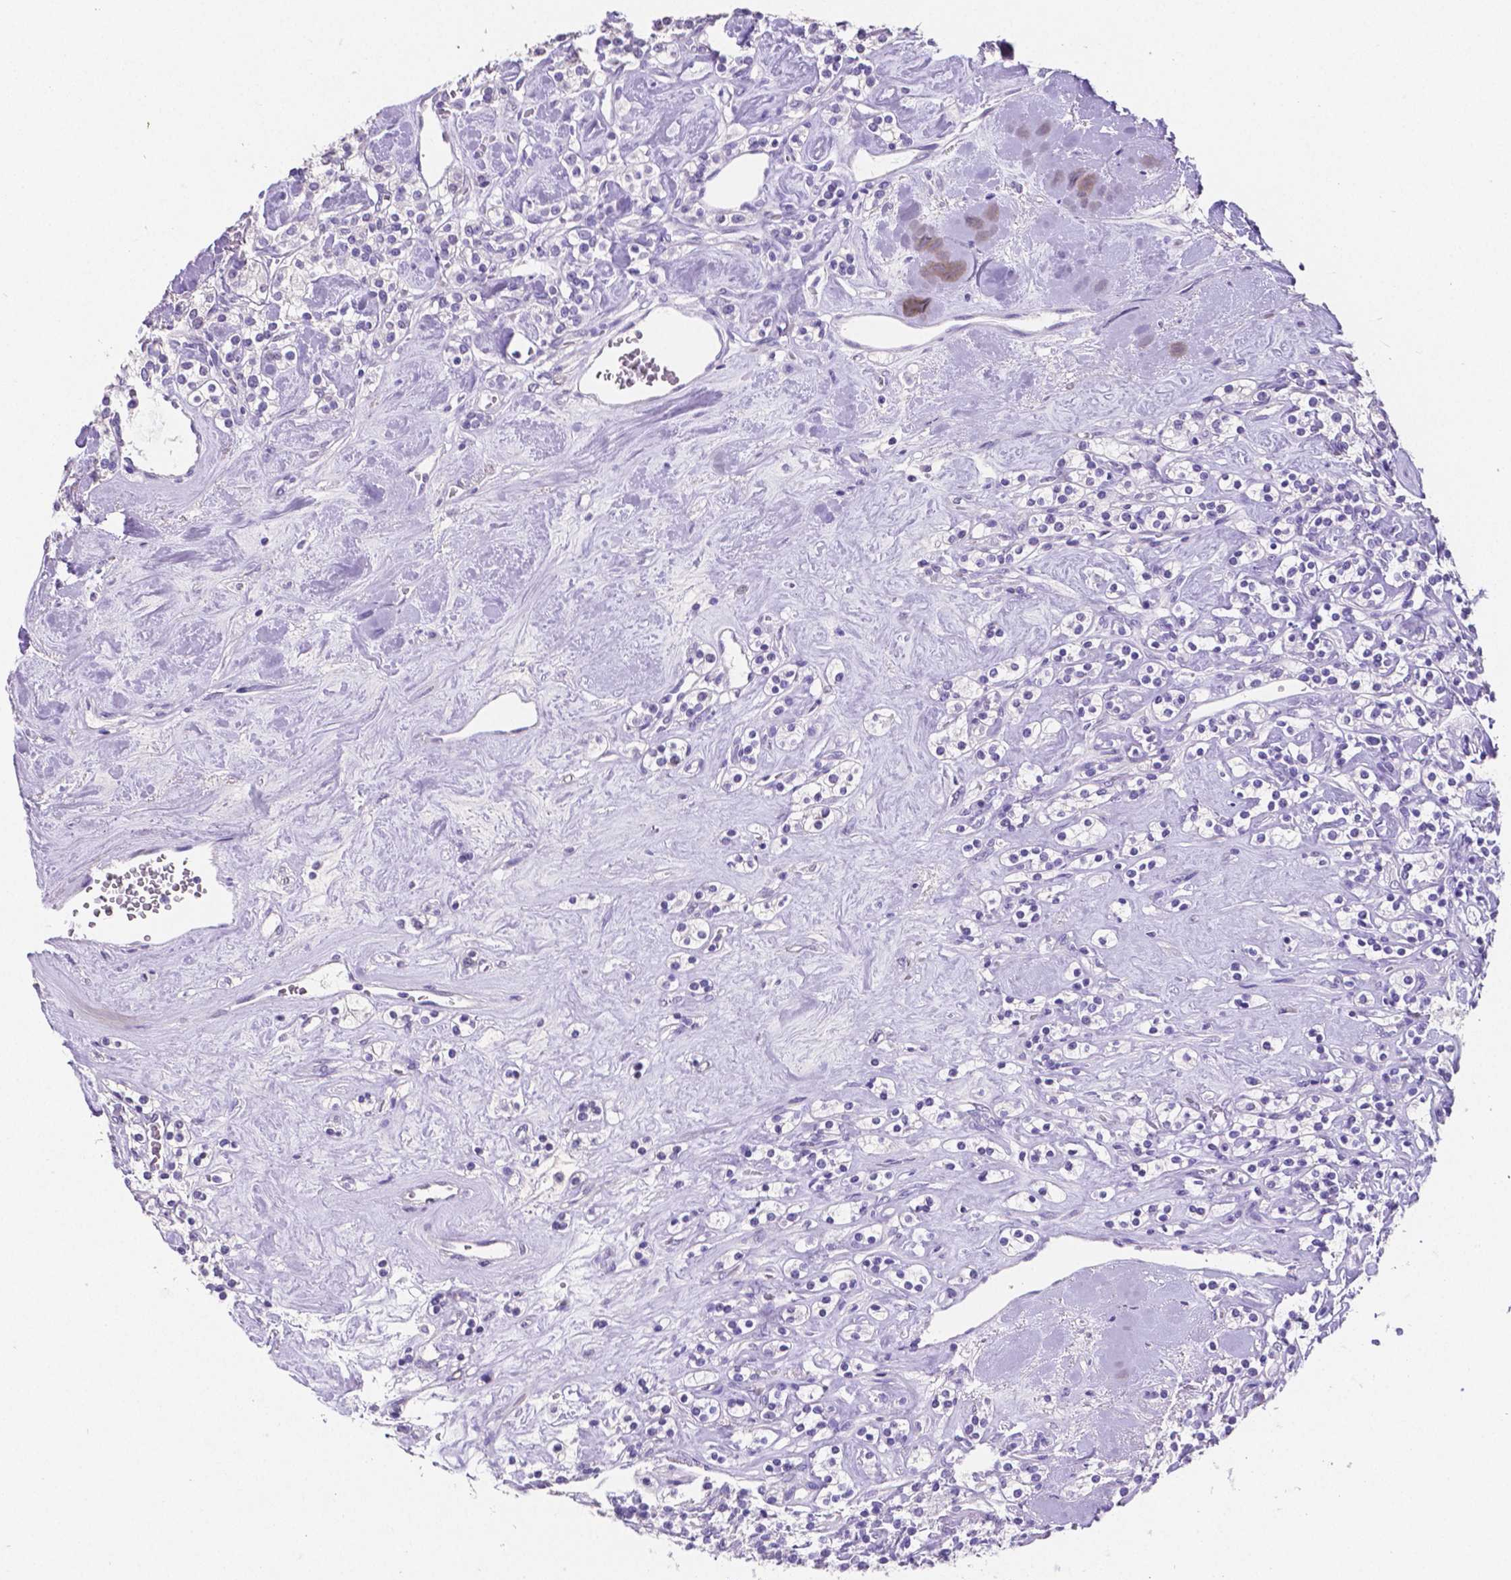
{"staining": {"intensity": "negative", "quantity": "none", "location": "none"}, "tissue": "renal cancer", "cell_type": "Tumor cells", "image_type": "cancer", "snomed": [{"axis": "morphology", "description": "Adenocarcinoma, NOS"}, {"axis": "topography", "description": "Kidney"}], "caption": "Immunohistochemistry (IHC) image of human adenocarcinoma (renal) stained for a protein (brown), which displays no staining in tumor cells.", "gene": "SATB2", "patient": {"sex": "male", "age": 77}}